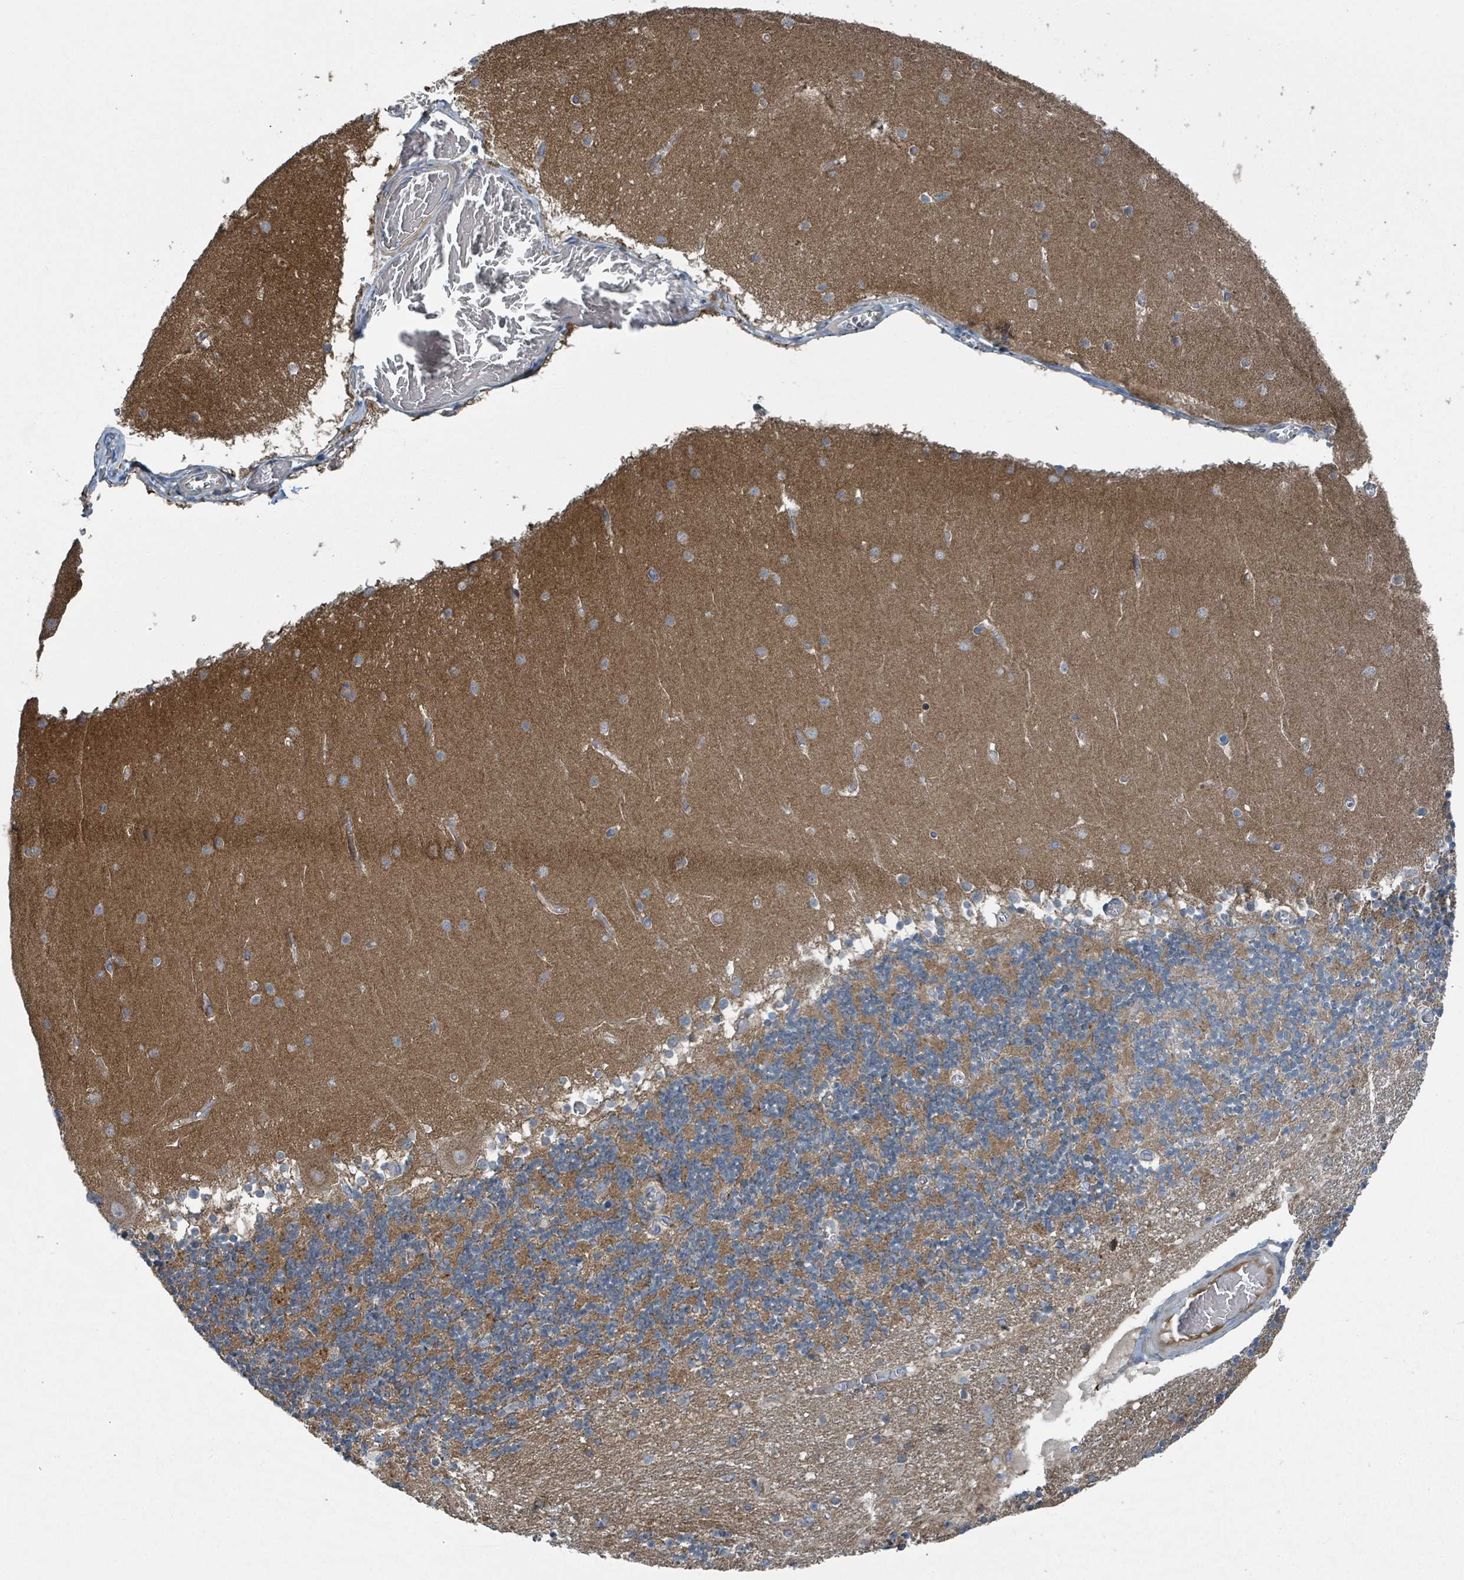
{"staining": {"intensity": "moderate", "quantity": "25%-75%", "location": "cytoplasmic/membranous"}, "tissue": "cerebellum", "cell_type": "Cells in granular layer", "image_type": "normal", "snomed": [{"axis": "morphology", "description": "Normal tissue, NOS"}, {"axis": "topography", "description": "Cerebellum"}], "caption": "DAB (3,3'-diaminobenzidine) immunohistochemical staining of normal human cerebellum displays moderate cytoplasmic/membranous protein positivity in about 25%-75% of cells in granular layer. The staining was performed using DAB (3,3'-diaminobenzidine), with brown indicating positive protein expression. Nuclei are stained blue with hematoxylin.", "gene": "DIPK2A", "patient": {"sex": "female", "age": 28}}